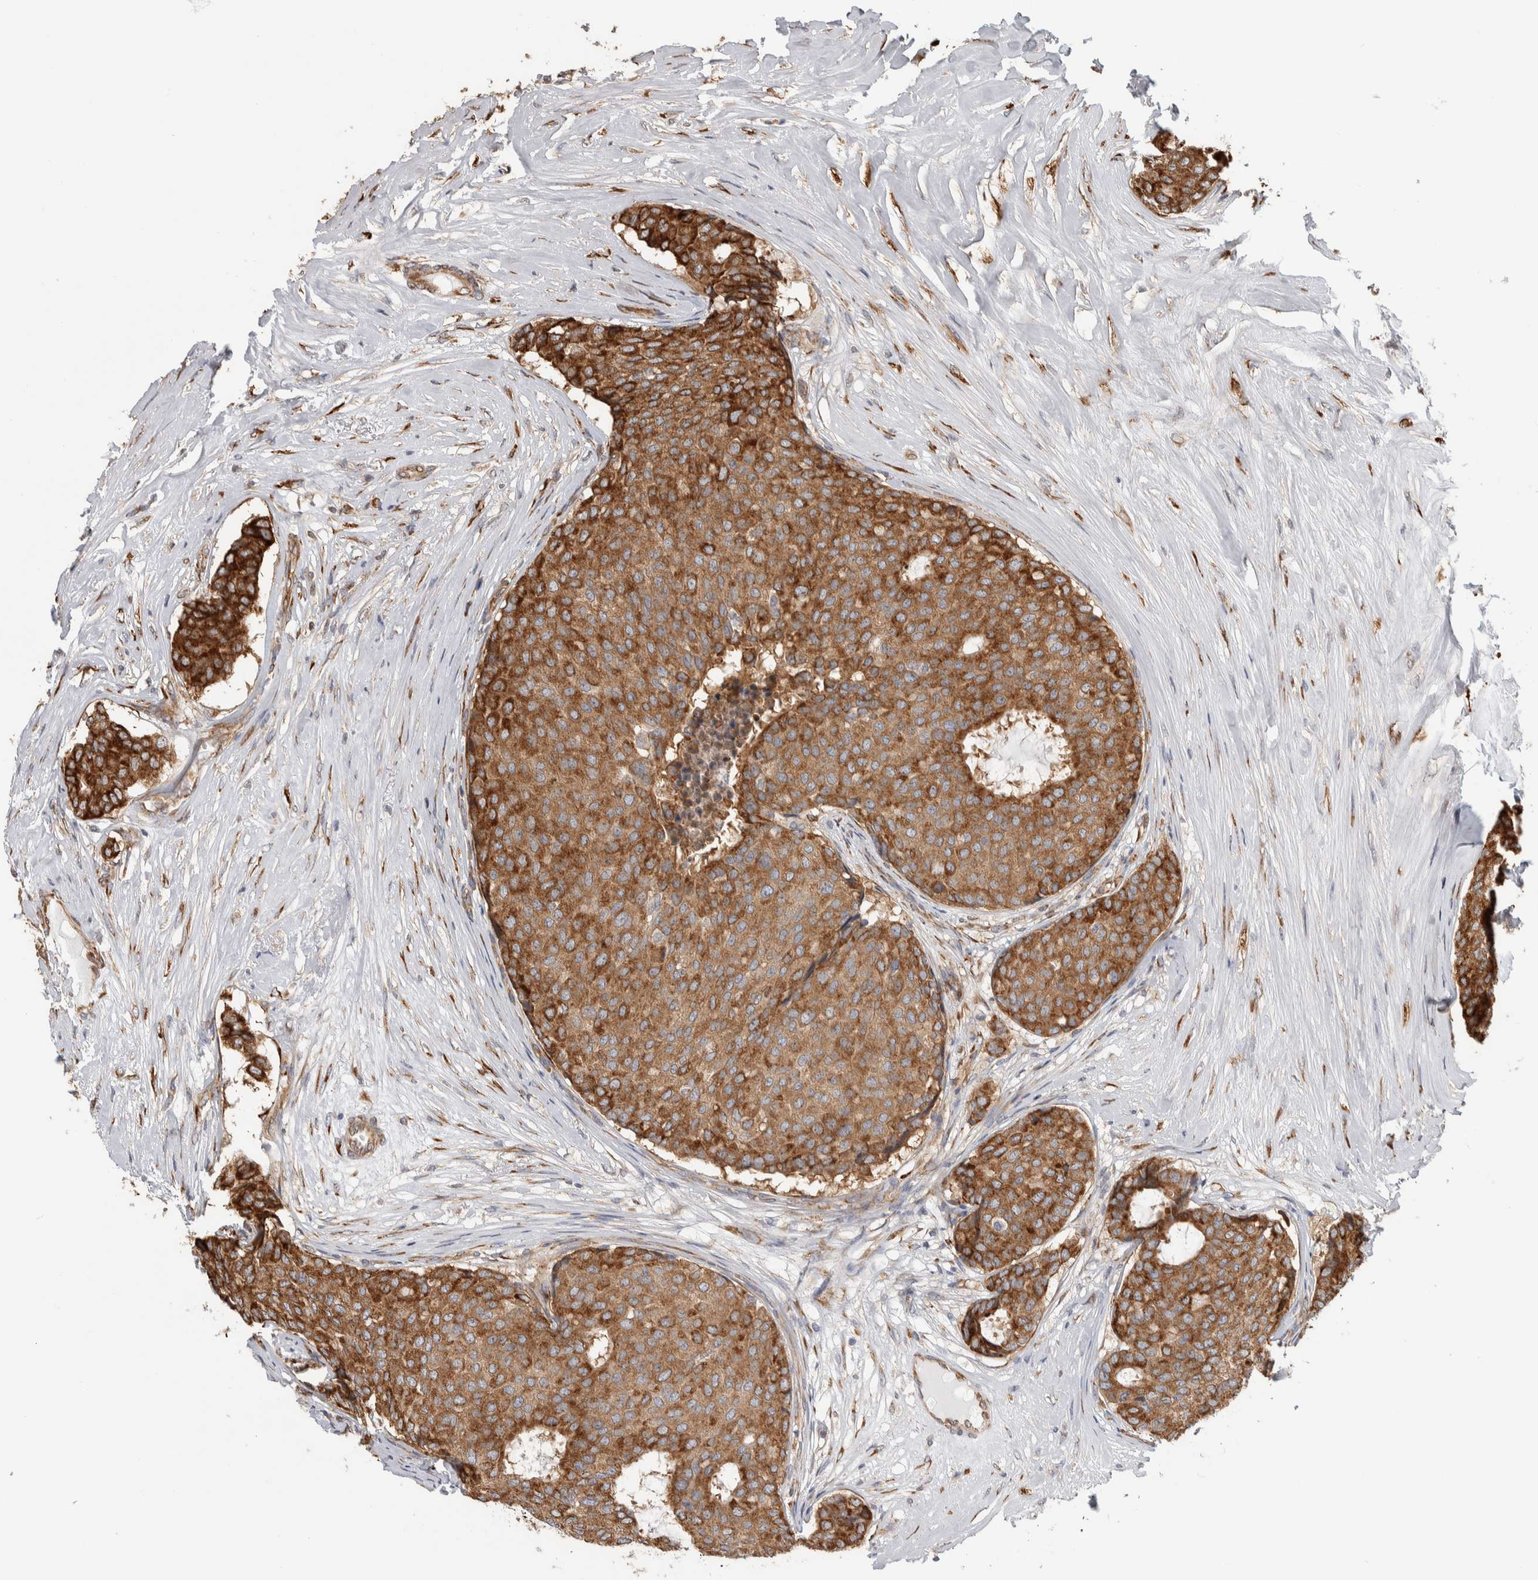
{"staining": {"intensity": "strong", "quantity": ">75%", "location": "cytoplasmic/membranous"}, "tissue": "breast cancer", "cell_type": "Tumor cells", "image_type": "cancer", "snomed": [{"axis": "morphology", "description": "Duct carcinoma"}, {"axis": "topography", "description": "Breast"}], "caption": "Immunohistochemistry (IHC) (DAB (3,3'-diaminobenzidine)) staining of human breast cancer displays strong cytoplasmic/membranous protein staining in approximately >75% of tumor cells. (DAB IHC with brightfield microscopy, high magnification).", "gene": "EIF3H", "patient": {"sex": "female", "age": 75}}